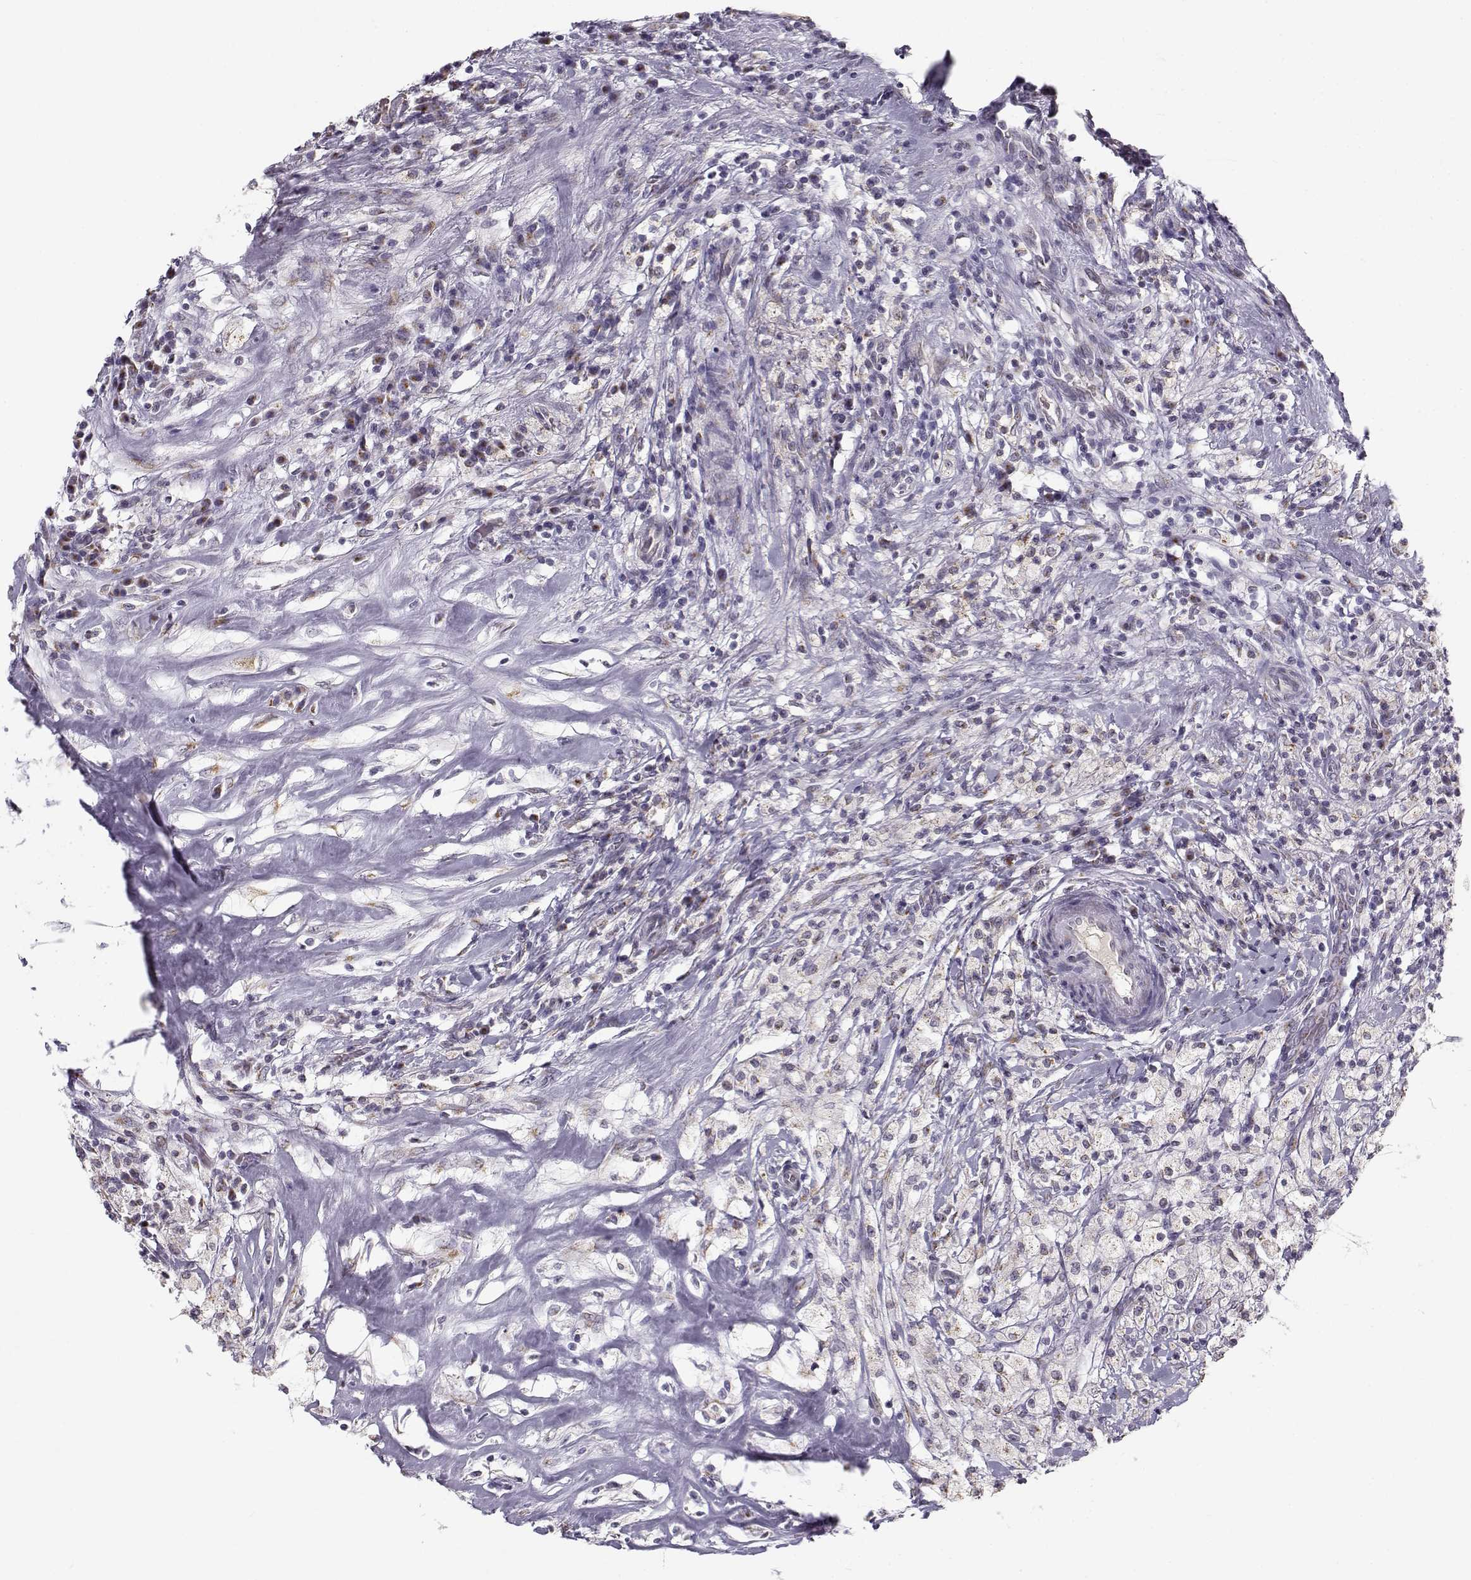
{"staining": {"intensity": "negative", "quantity": "none", "location": "none"}, "tissue": "testis cancer", "cell_type": "Tumor cells", "image_type": "cancer", "snomed": [{"axis": "morphology", "description": "Necrosis, NOS"}, {"axis": "morphology", "description": "Carcinoma, Embryonal, NOS"}, {"axis": "topography", "description": "Testis"}], "caption": "The micrograph exhibits no significant positivity in tumor cells of testis embryonal carcinoma.", "gene": "SLC4A5", "patient": {"sex": "male", "age": 19}}